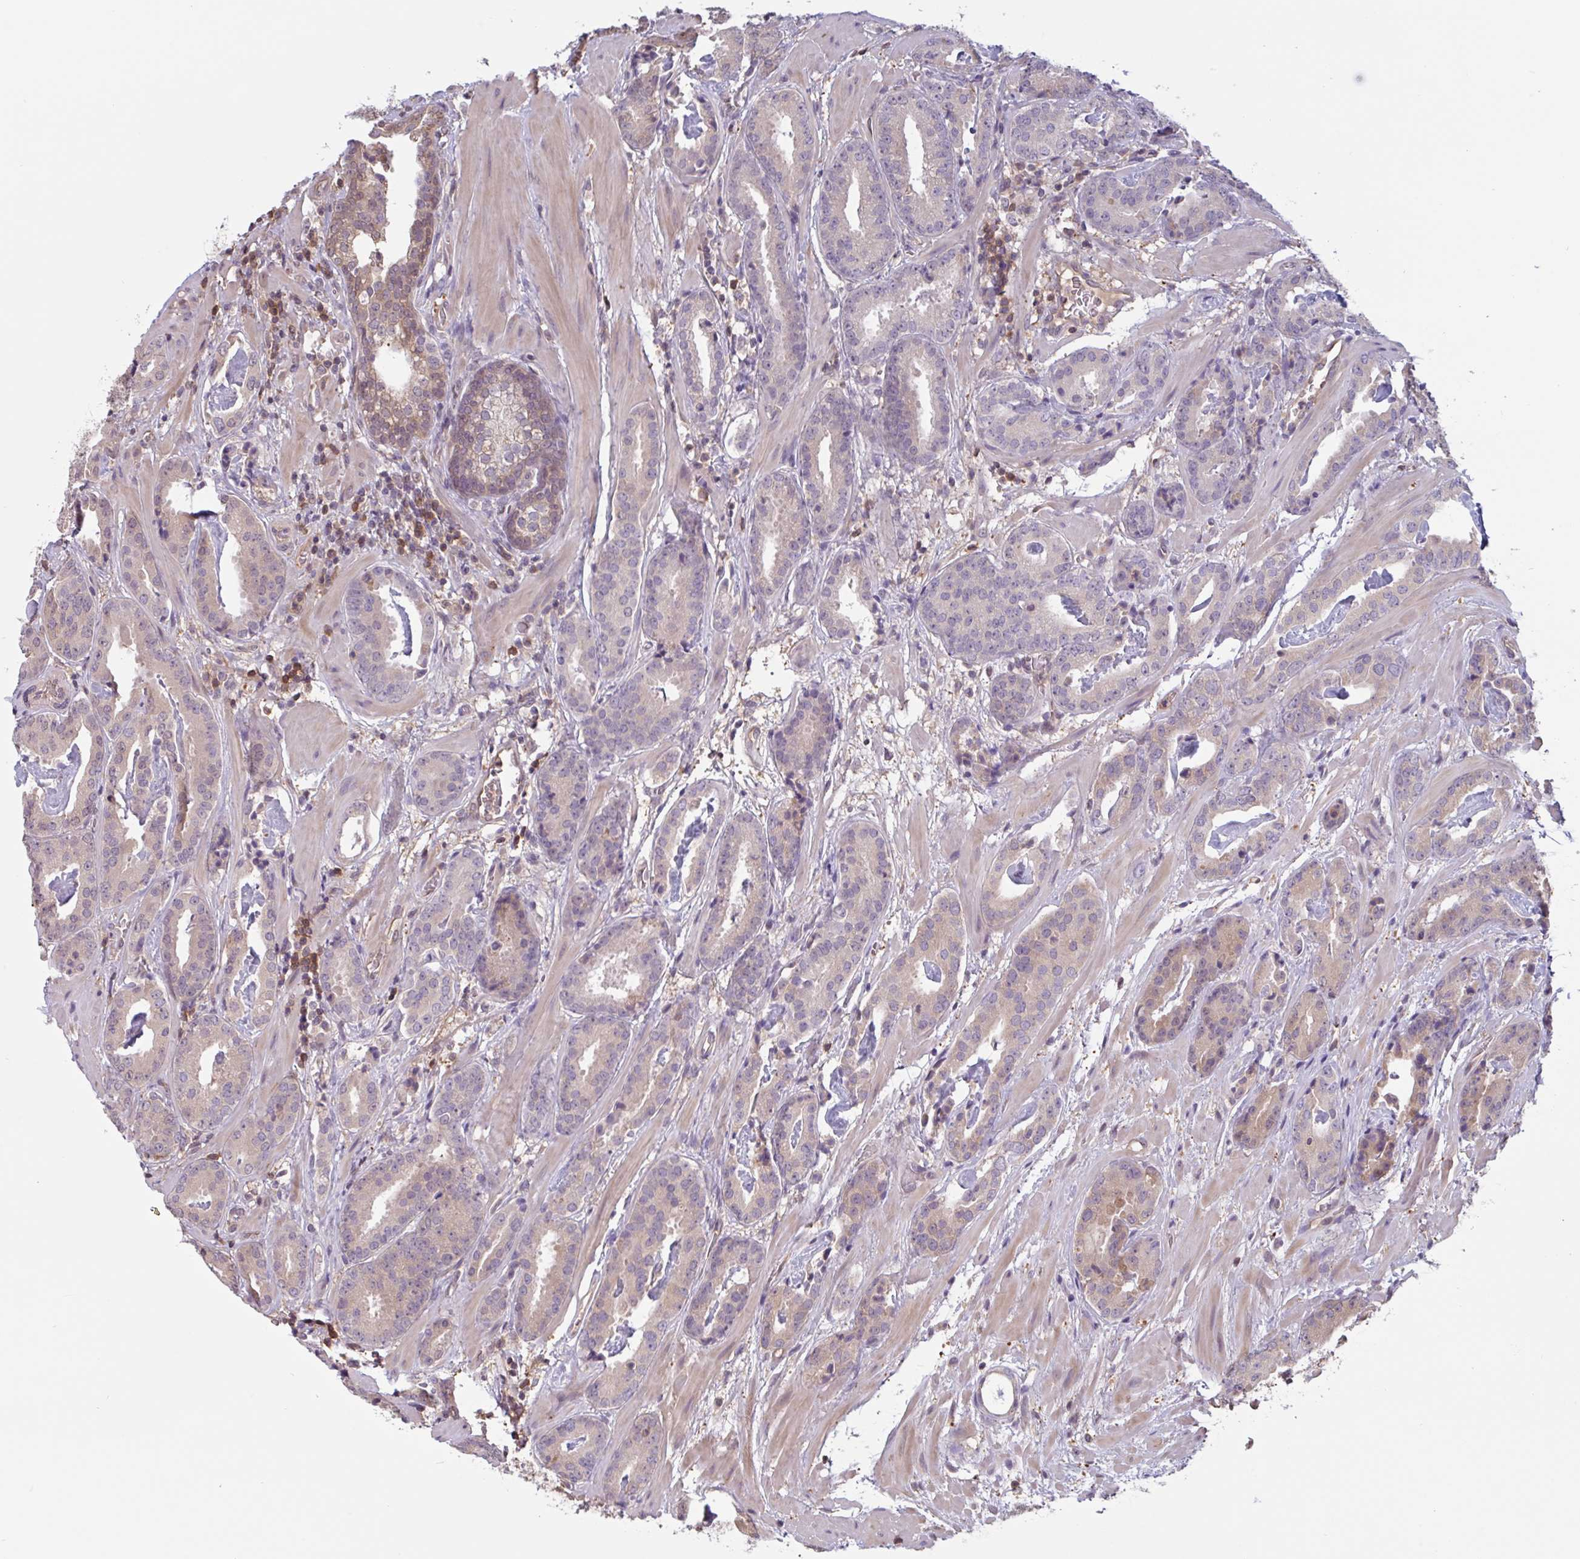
{"staining": {"intensity": "weak", "quantity": "<25%", "location": "cytoplasmic/membranous"}, "tissue": "prostate cancer", "cell_type": "Tumor cells", "image_type": "cancer", "snomed": [{"axis": "morphology", "description": "Adenocarcinoma, Low grade"}, {"axis": "topography", "description": "Prostate"}], "caption": "Prostate cancer stained for a protein using immunohistochemistry (IHC) displays no staining tumor cells.", "gene": "OTOP2", "patient": {"sex": "male", "age": 62}}